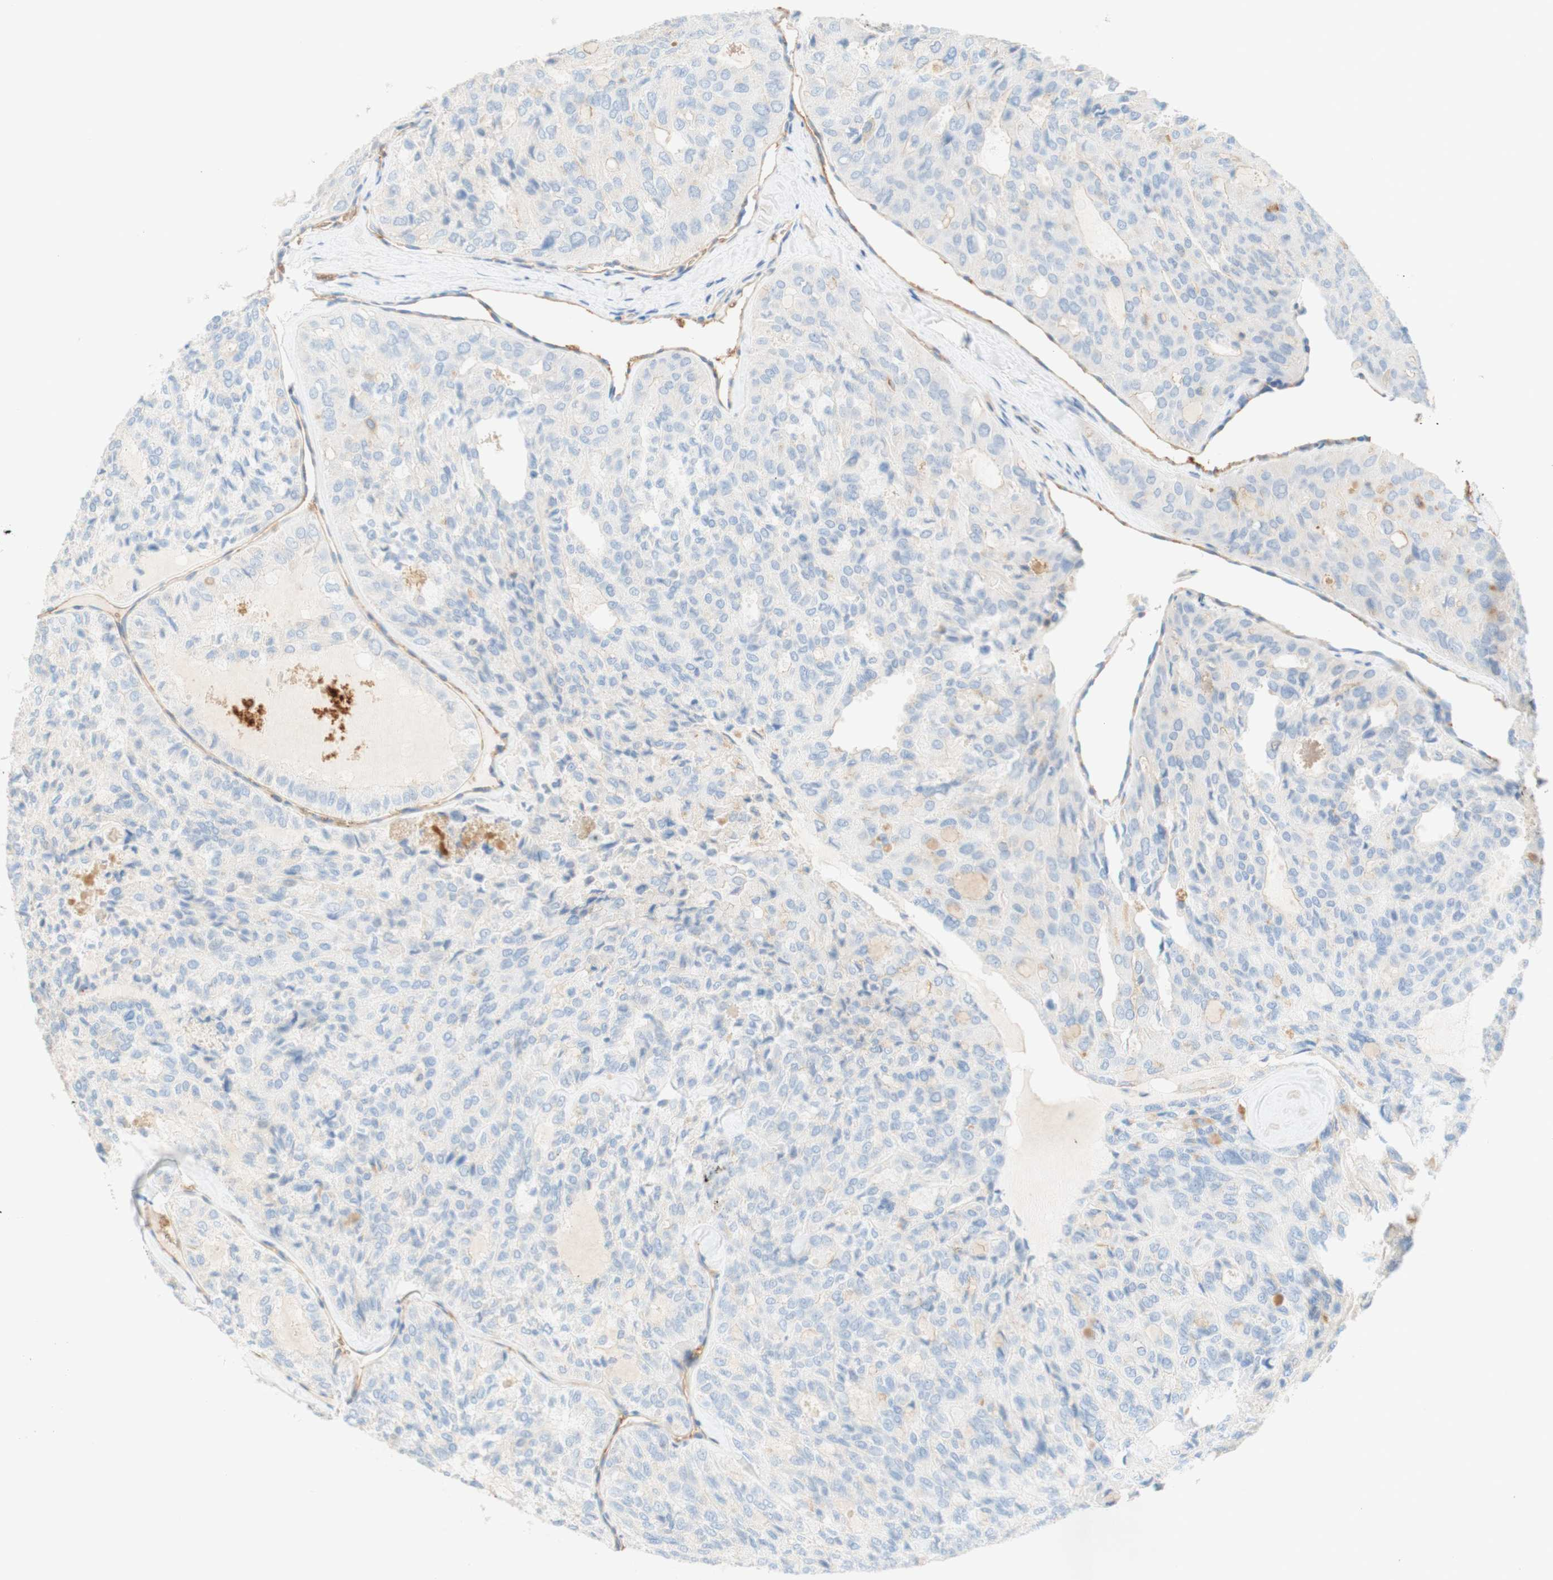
{"staining": {"intensity": "negative", "quantity": "none", "location": "none"}, "tissue": "thyroid cancer", "cell_type": "Tumor cells", "image_type": "cancer", "snomed": [{"axis": "morphology", "description": "Follicular adenoma carcinoma, NOS"}, {"axis": "topography", "description": "Thyroid gland"}], "caption": "A high-resolution micrograph shows immunohistochemistry staining of thyroid cancer (follicular adenoma carcinoma), which demonstrates no significant positivity in tumor cells.", "gene": "STOM", "patient": {"sex": "male", "age": 75}}